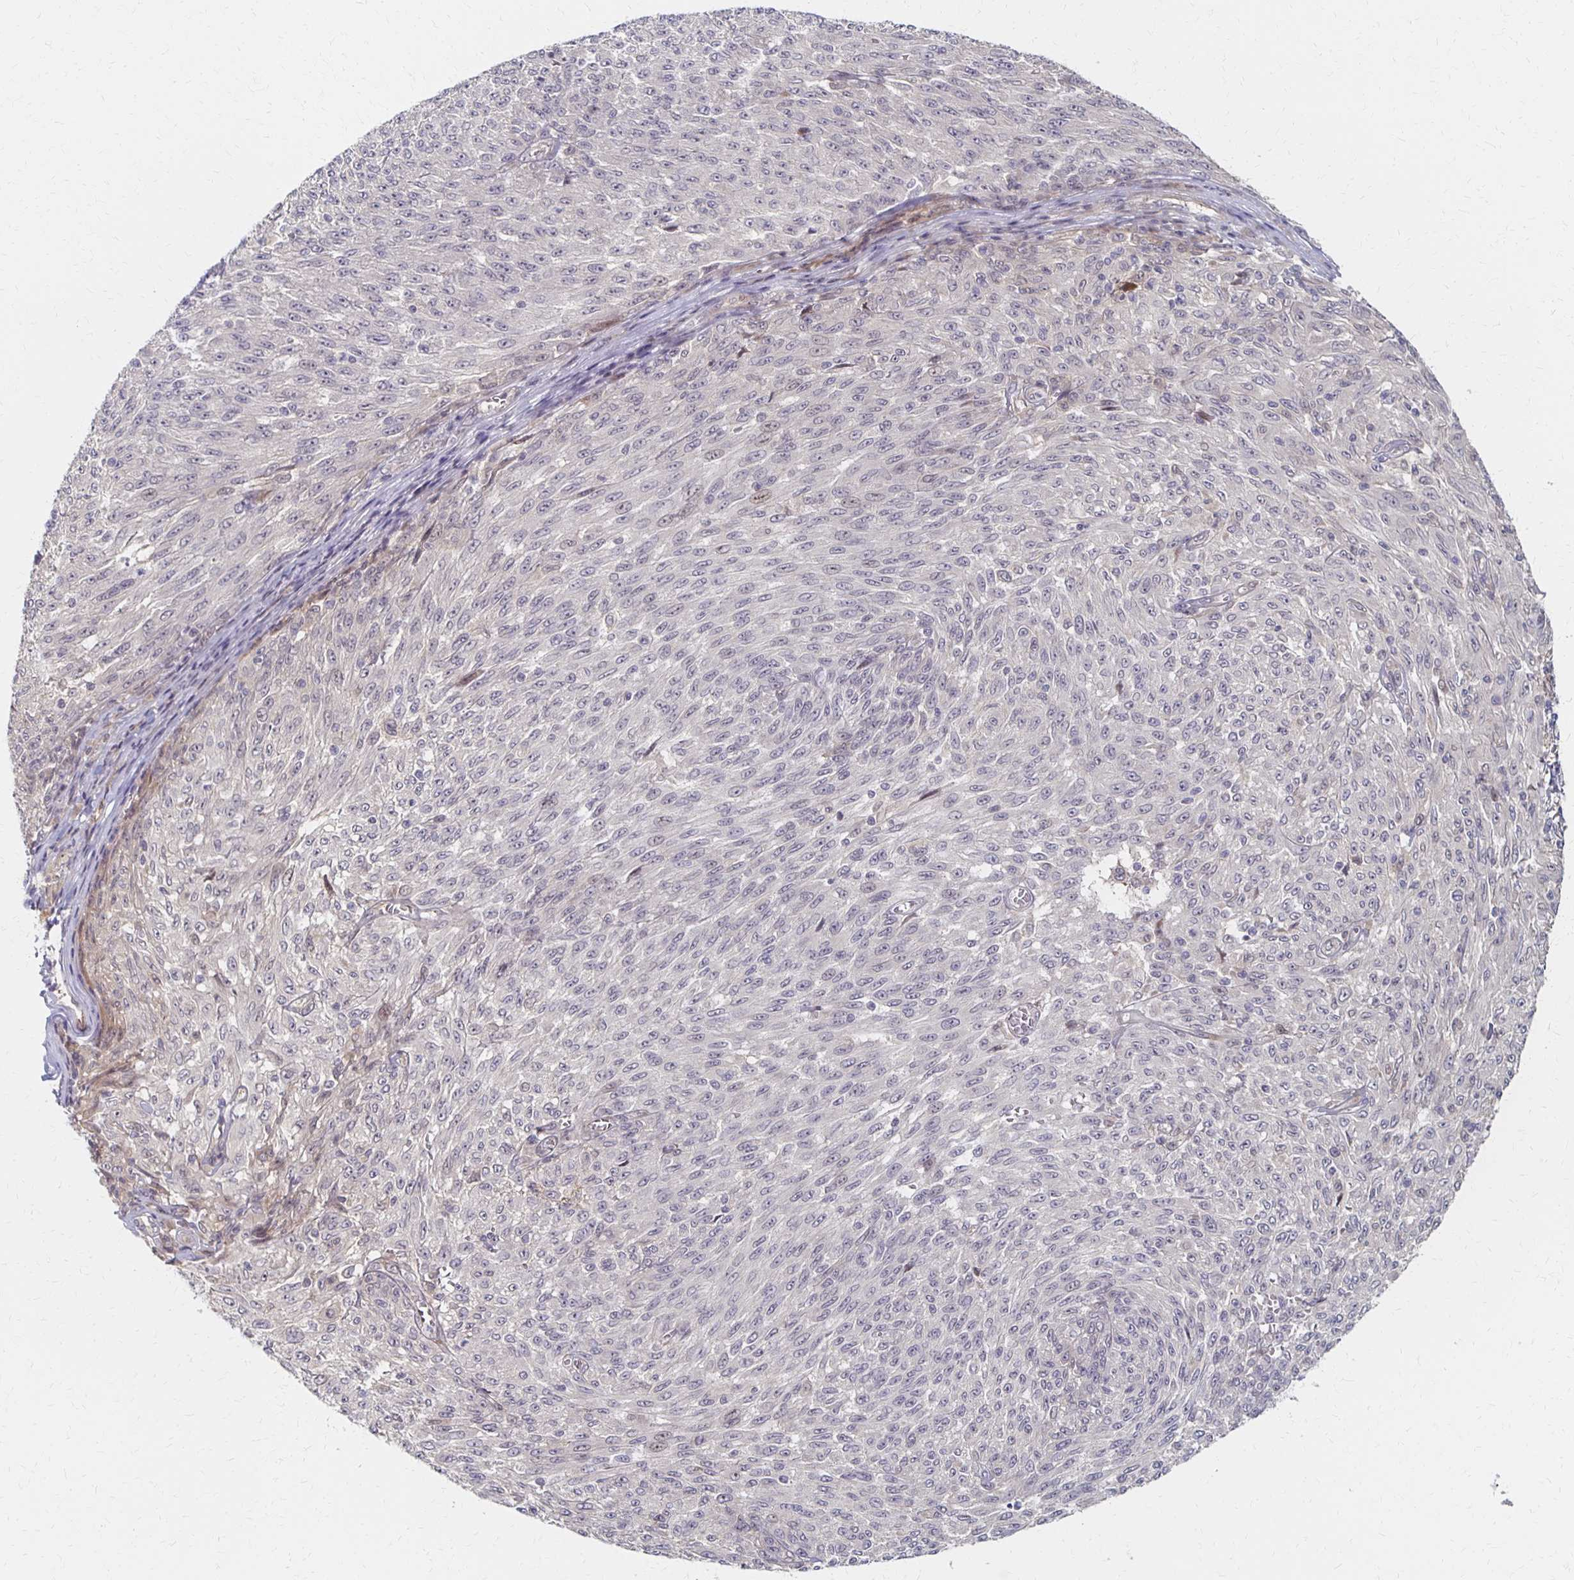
{"staining": {"intensity": "negative", "quantity": "none", "location": "none"}, "tissue": "melanoma", "cell_type": "Tumor cells", "image_type": "cancer", "snomed": [{"axis": "morphology", "description": "Malignant melanoma, NOS"}, {"axis": "topography", "description": "Skin"}], "caption": "Human malignant melanoma stained for a protein using immunohistochemistry exhibits no expression in tumor cells.", "gene": "PRKCB", "patient": {"sex": "male", "age": 85}}